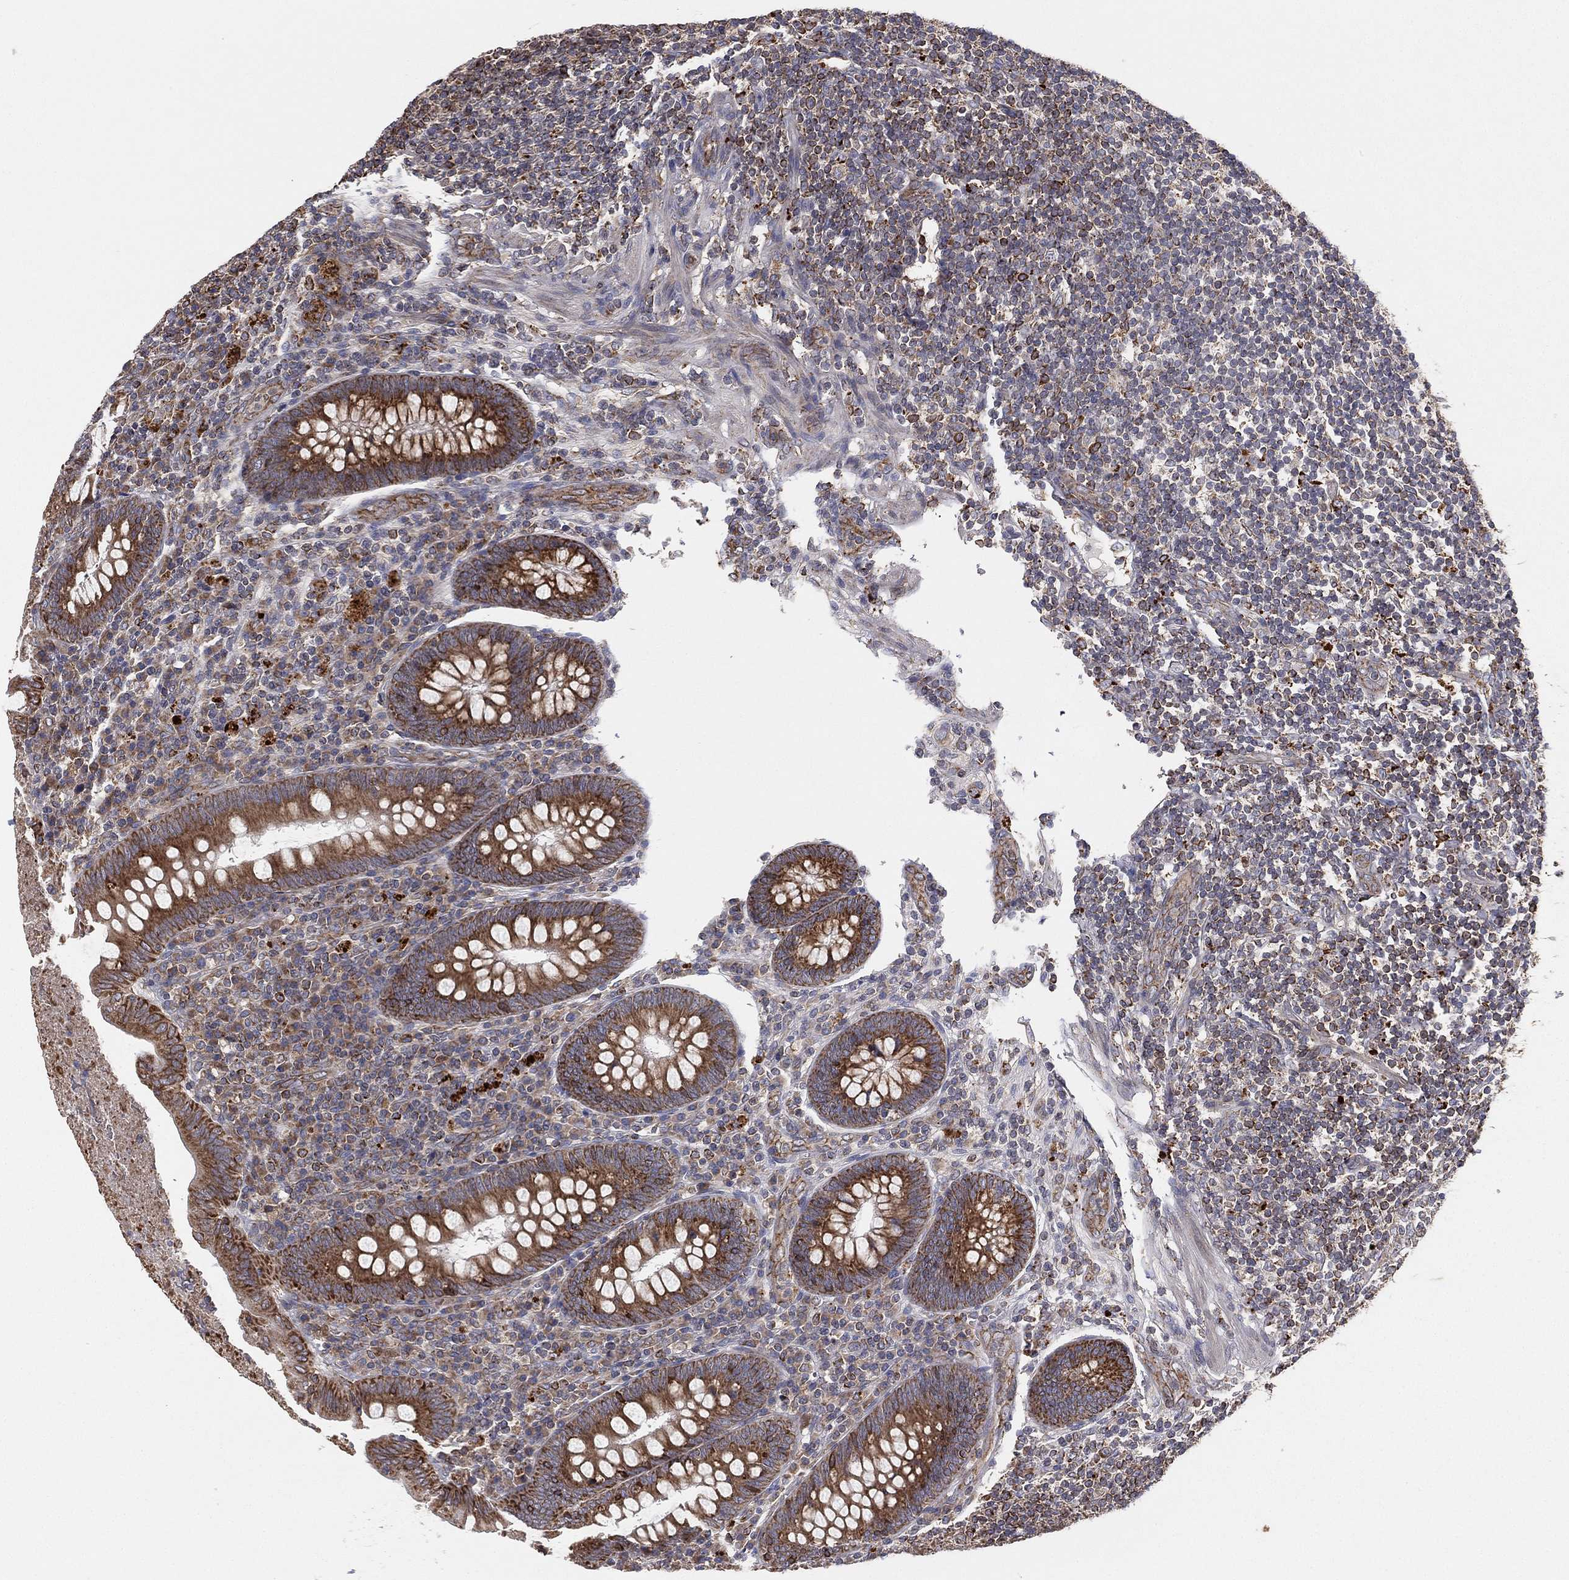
{"staining": {"intensity": "moderate", "quantity": ">75%", "location": "cytoplasmic/membranous"}, "tissue": "appendix", "cell_type": "Glandular cells", "image_type": "normal", "snomed": [{"axis": "morphology", "description": "Normal tissue, NOS"}, {"axis": "topography", "description": "Appendix"}], "caption": "Protein staining of unremarkable appendix shows moderate cytoplasmic/membranous positivity in approximately >75% of glandular cells.", "gene": "CYB5B", "patient": {"sex": "male", "age": 47}}